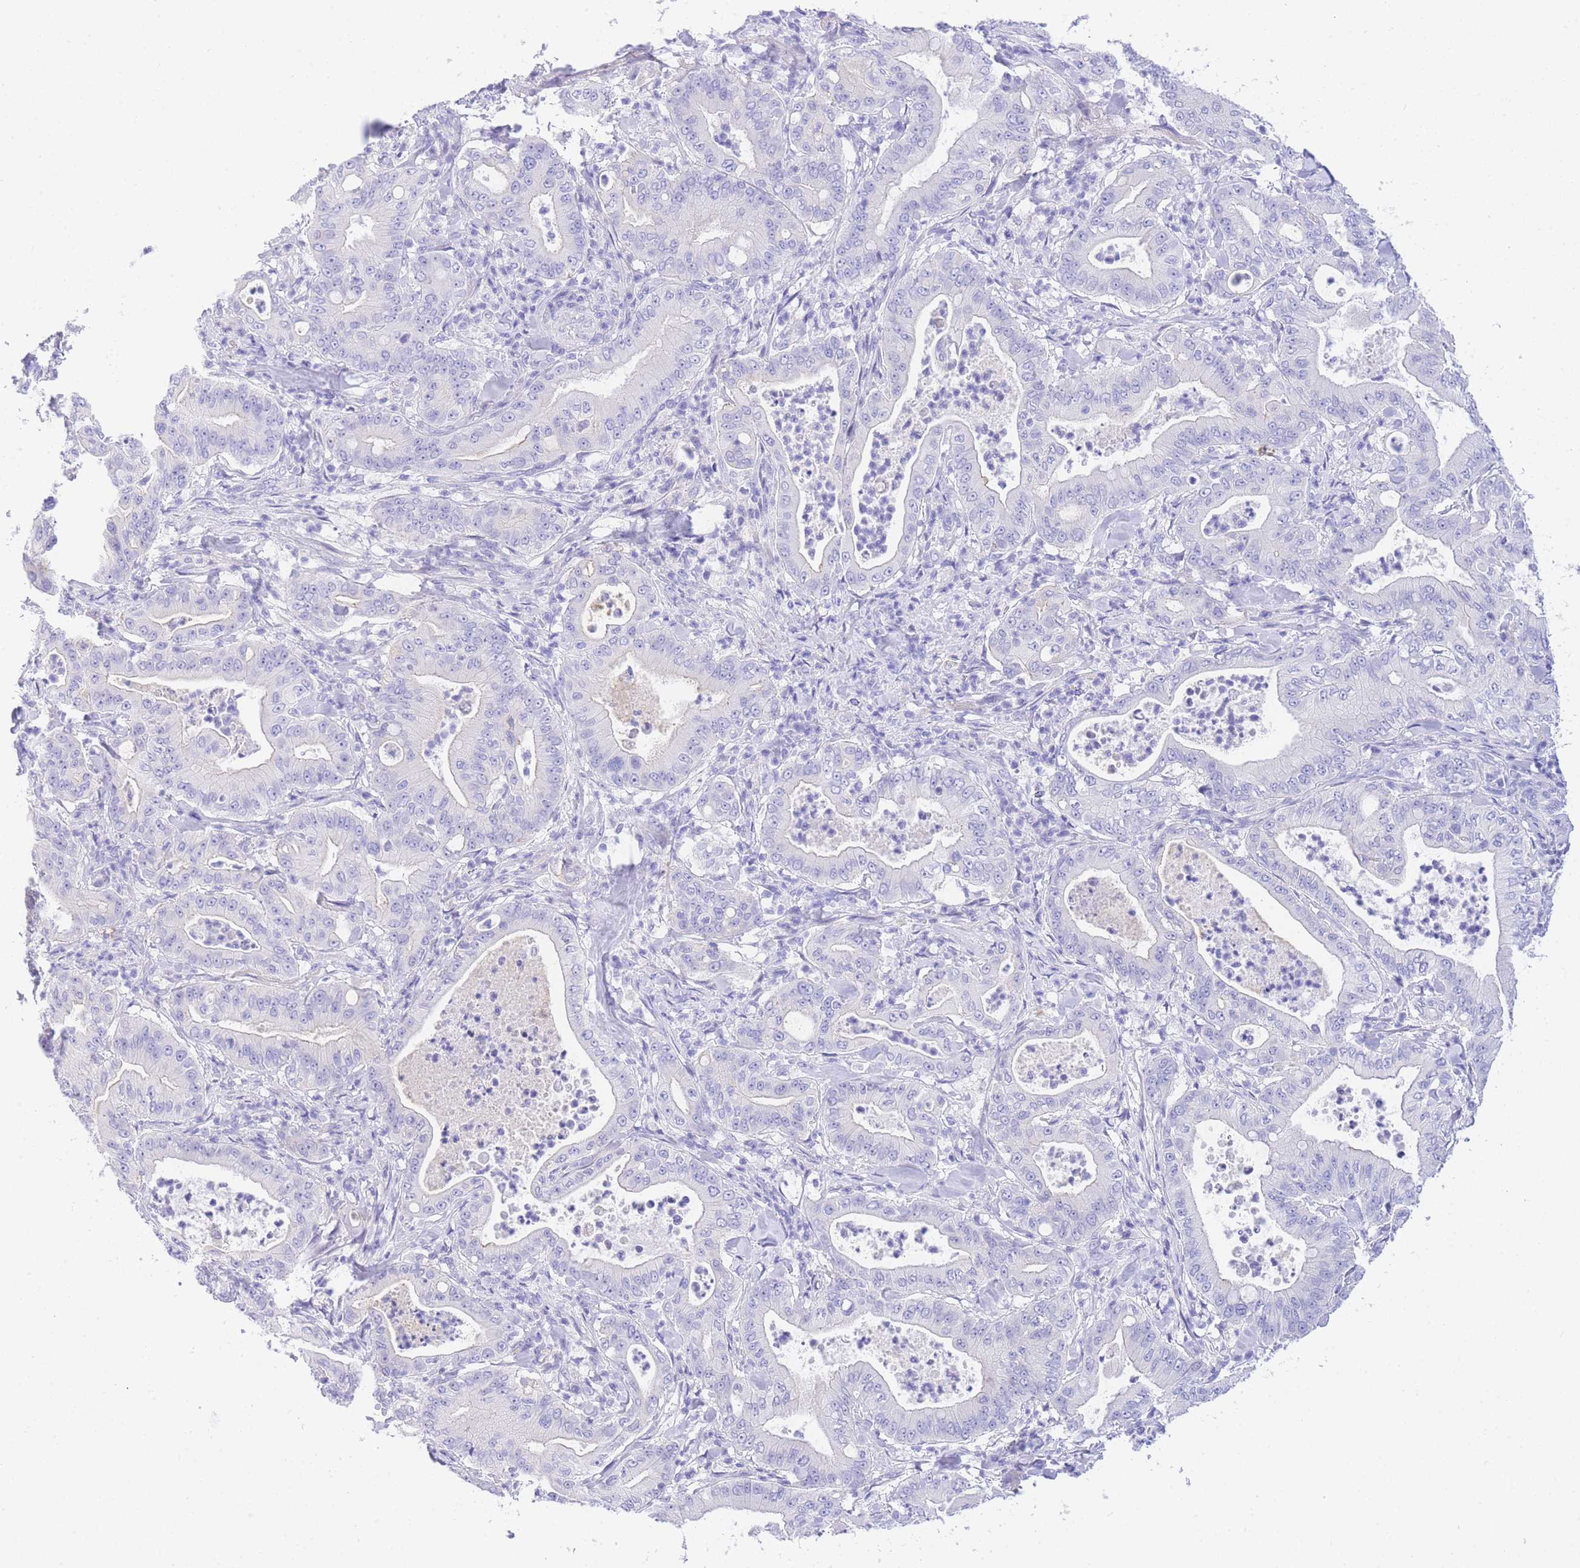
{"staining": {"intensity": "negative", "quantity": "none", "location": "none"}, "tissue": "pancreatic cancer", "cell_type": "Tumor cells", "image_type": "cancer", "snomed": [{"axis": "morphology", "description": "Adenocarcinoma, NOS"}, {"axis": "topography", "description": "Pancreas"}], "caption": "Tumor cells are negative for brown protein staining in pancreatic cancer (adenocarcinoma). Brightfield microscopy of IHC stained with DAB (3,3'-diaminobenzidine) (brown) and hematoxylin (blue), captured at high magnification.", "gene": "TIFAB", "patient": {"sex": "male", "age": 71}}